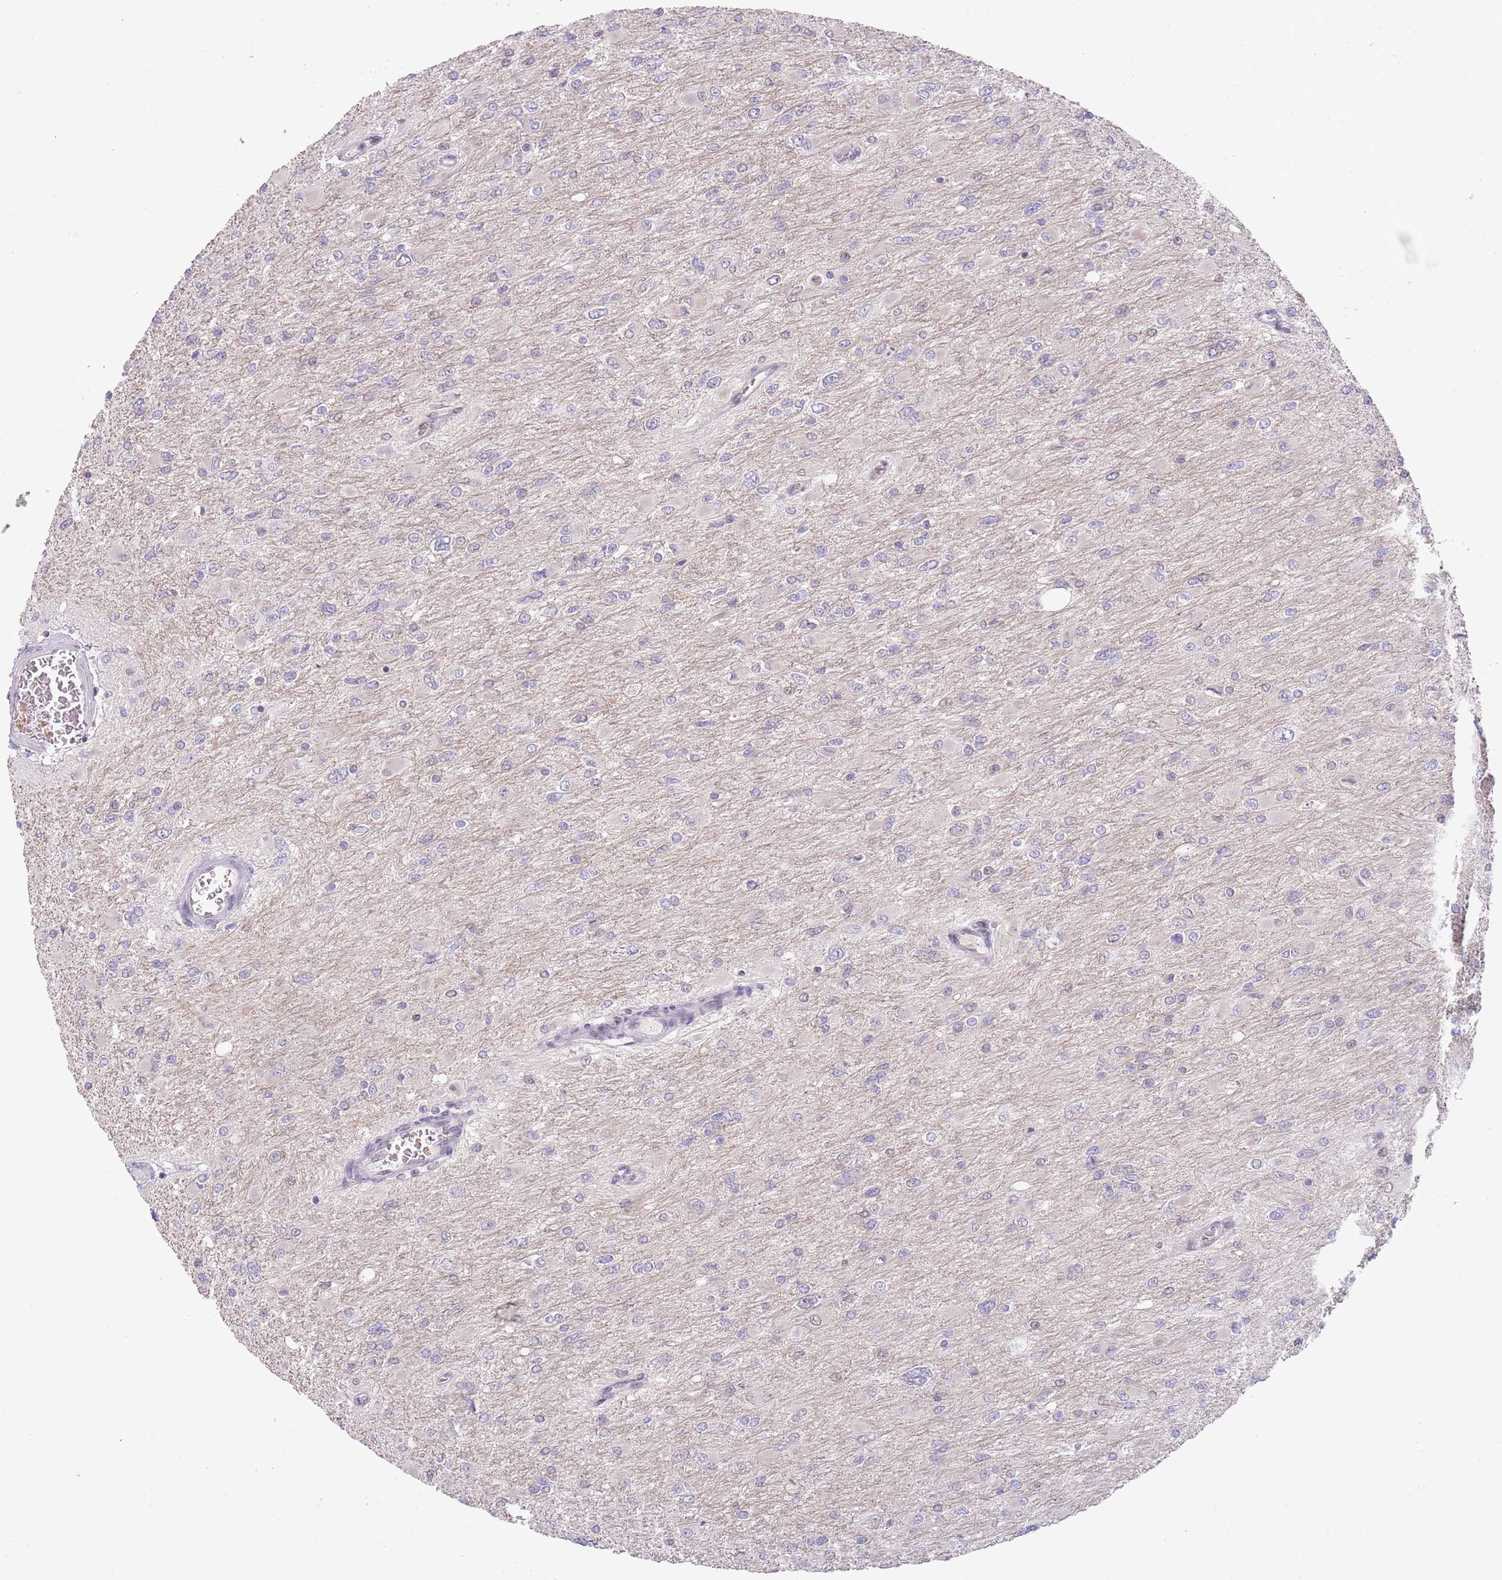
{"staining": {"intensity": "negative", "quantity": "none", "location": "none"}, "tissue": "glioma", "cell_type": "Tumor cells", "image_type": "cancer", "snomed": [{"axis": "morphology", "description": "Glioma, malignant, High grade"}, {"axis": "topography", "description": "Cerebral cortex"}], "caption": "This is a photomicrograph of IHC staining of malignant glioma (high-grade), which shows no expression in tumor cells.", "gene": "TM2D1", "patient": {"sex": "female", "age": 36}}